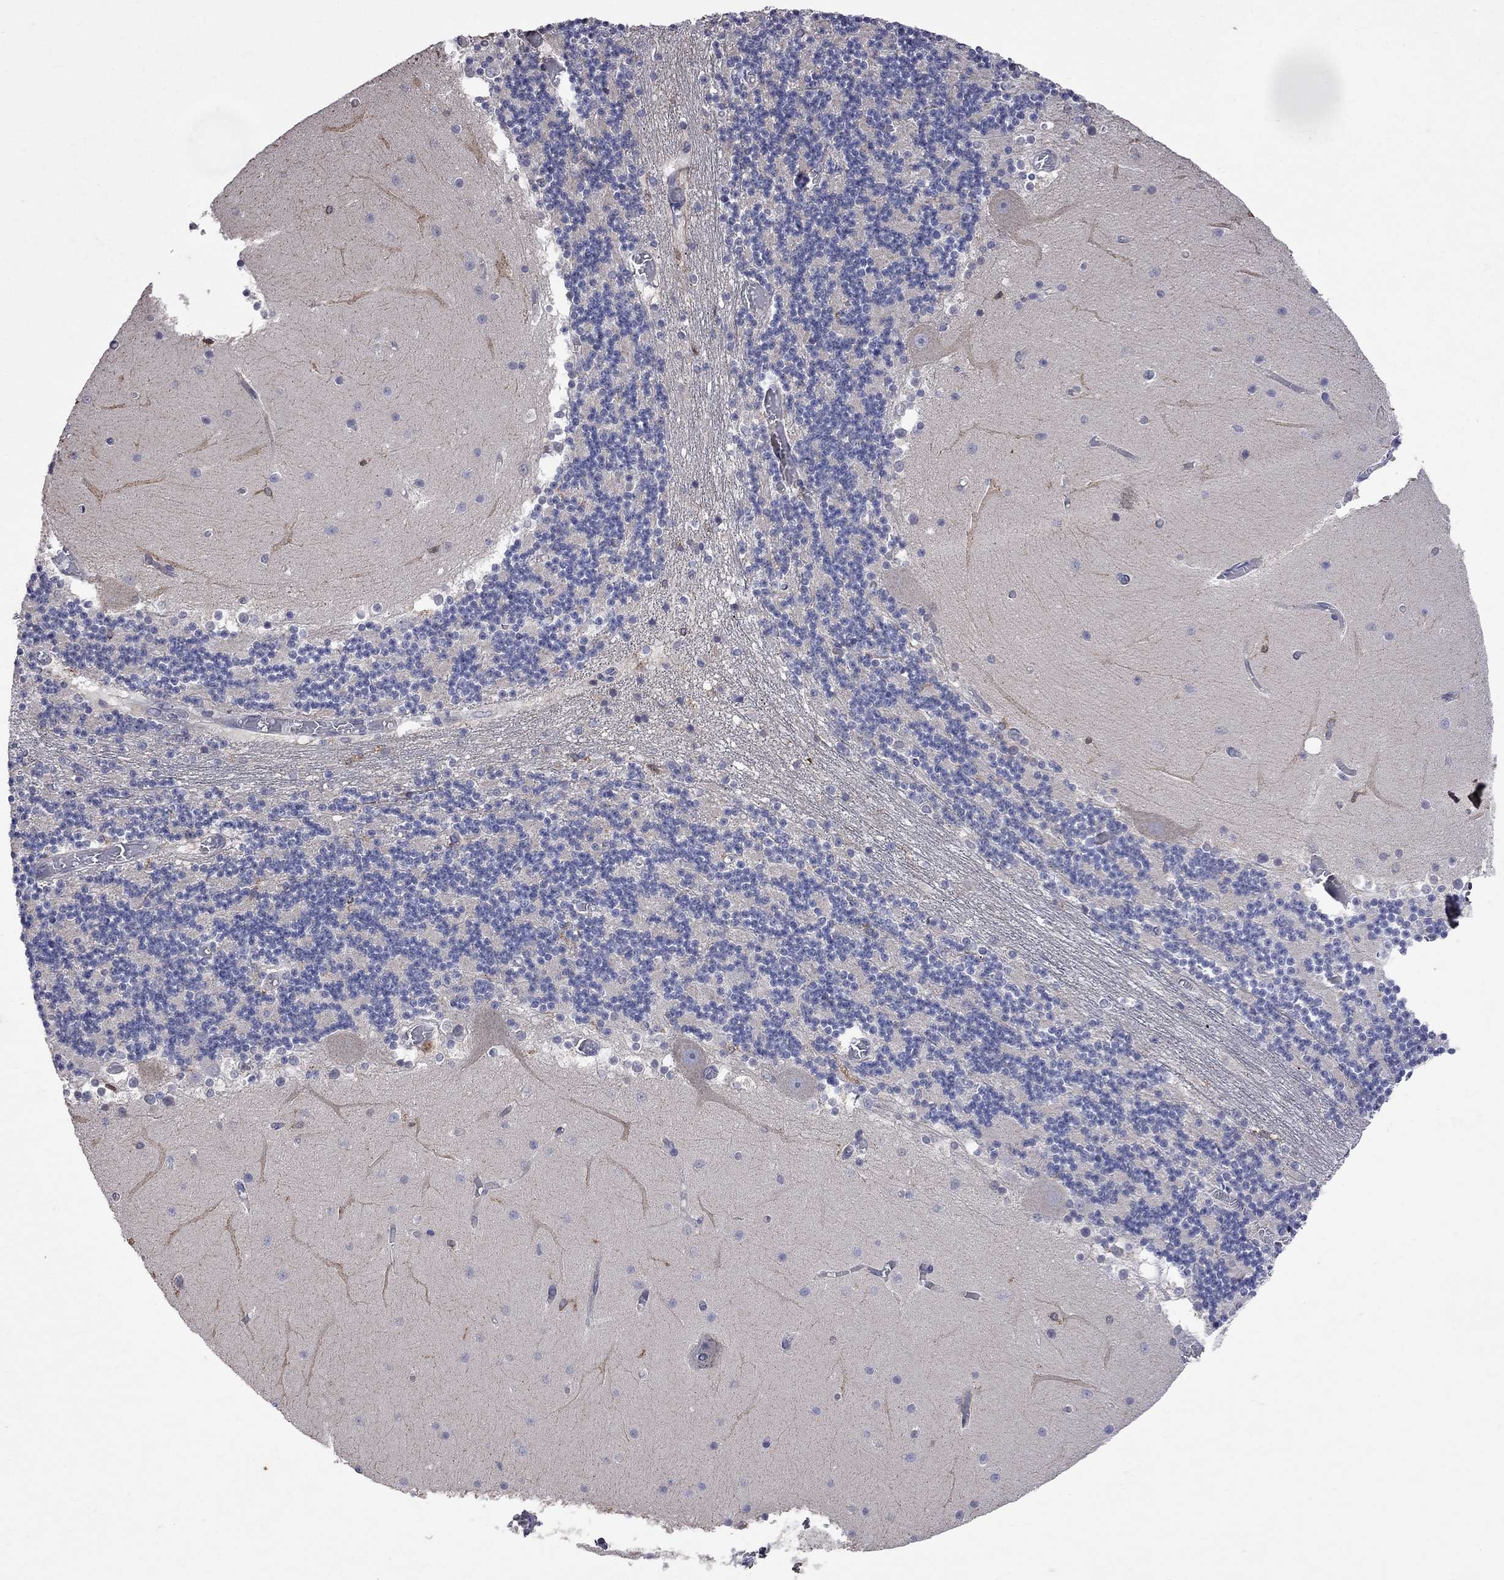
{"staining": {"intensity": "negative", "quantity": "none", "location": "none"}, "tissue": "cerebellum", "cell_type": "Cells in granular layer", "image_type": "normal", "snomed": [{"axis": "morphology", "description": "Normal tissue, NOS"}, {"axis": "topography", "description": "Cerebellum"}], "caption": "High power microscopy photomicrograph of an IHC image of benign cerebellum, revealing no significant staining in cells in granular layer. (DAB (3,3'-diaminobenzidine) IHC, high magnification).", "gene": "ABI3", "patient": {"sex": "female", "age": 28}}